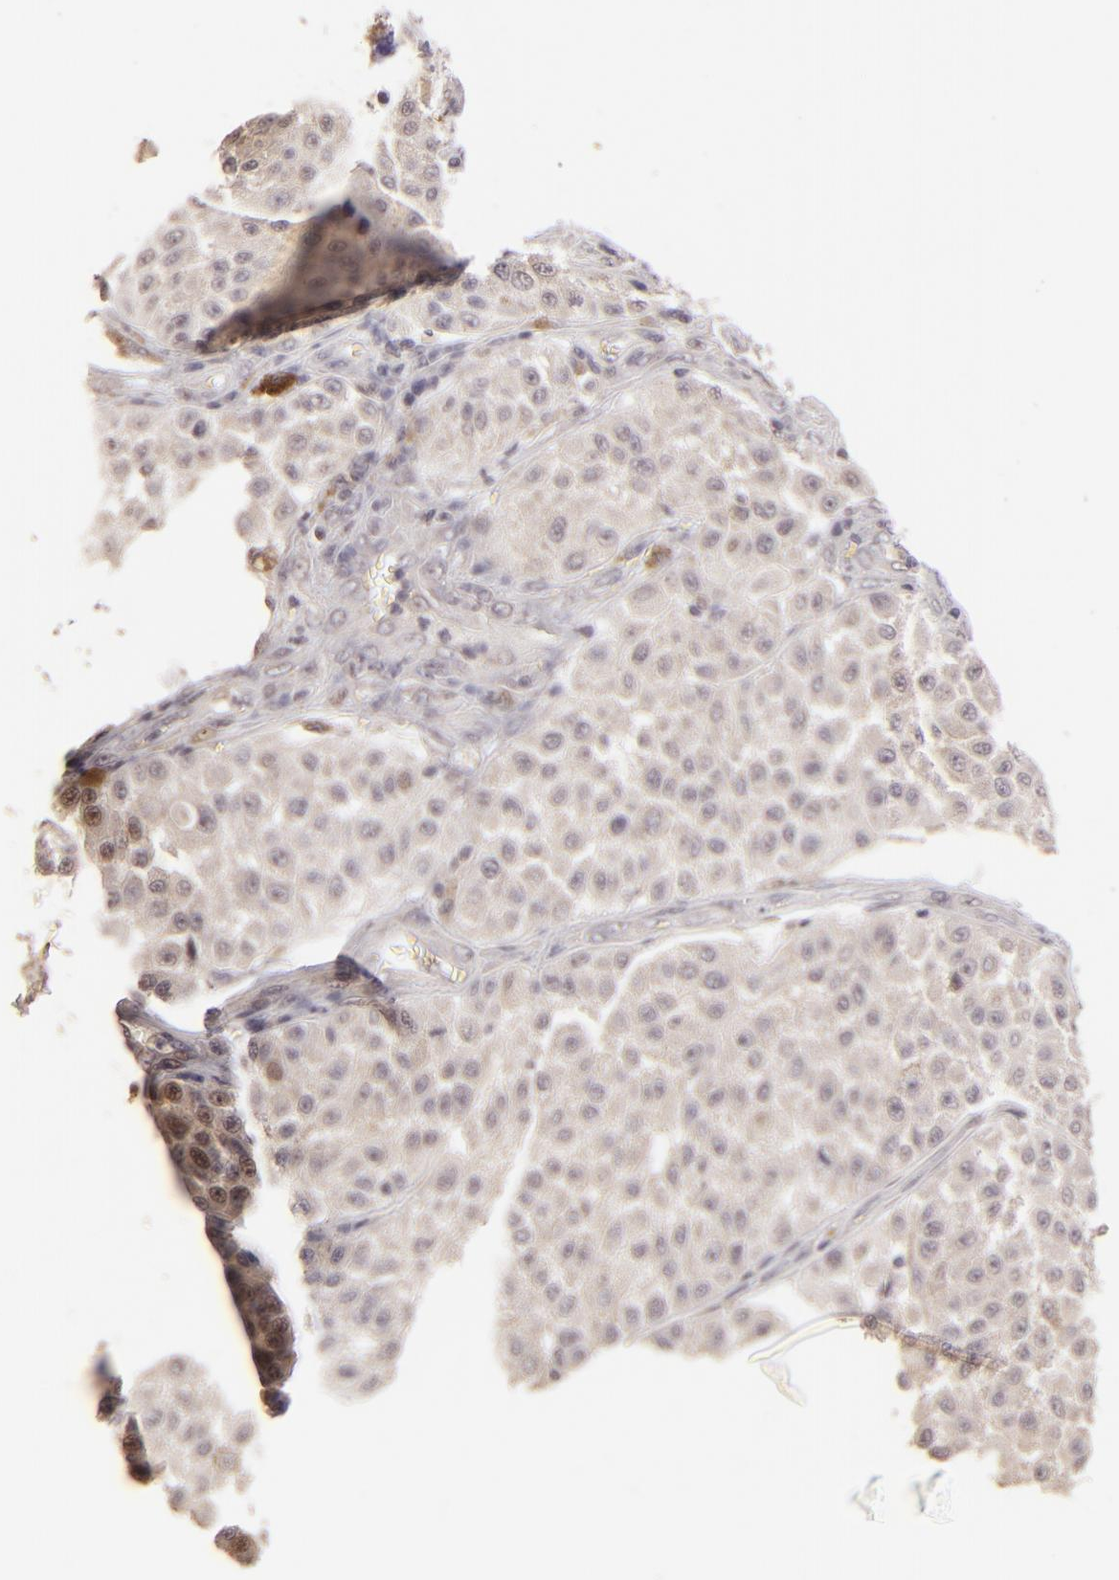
{"staining": {"intensity": "weak", "quantity": "25%-75%", "location": "cytoplasmic/membranous"}, "tissue": "melanoma", "cell_type": "Tumor cells", "image_type": "cancer", "snomed": [{"axis": "morphology", "description": "Malignant melanoma, NOS"}, {"axis": "topography", "description": "Skin"}], "caption": "Immunohistochemistry micrograph of neoplastic tissue: malignant melanoma stained using immunohistochemistry displays low levels of weak protein expression localized specifically in the cytoplasmic/membranous of tumor cells, appearing as a cytoplasmic/membranous brown color.", "gene": "CLDN1", "patient": {"sex": "female", "age": 64}}